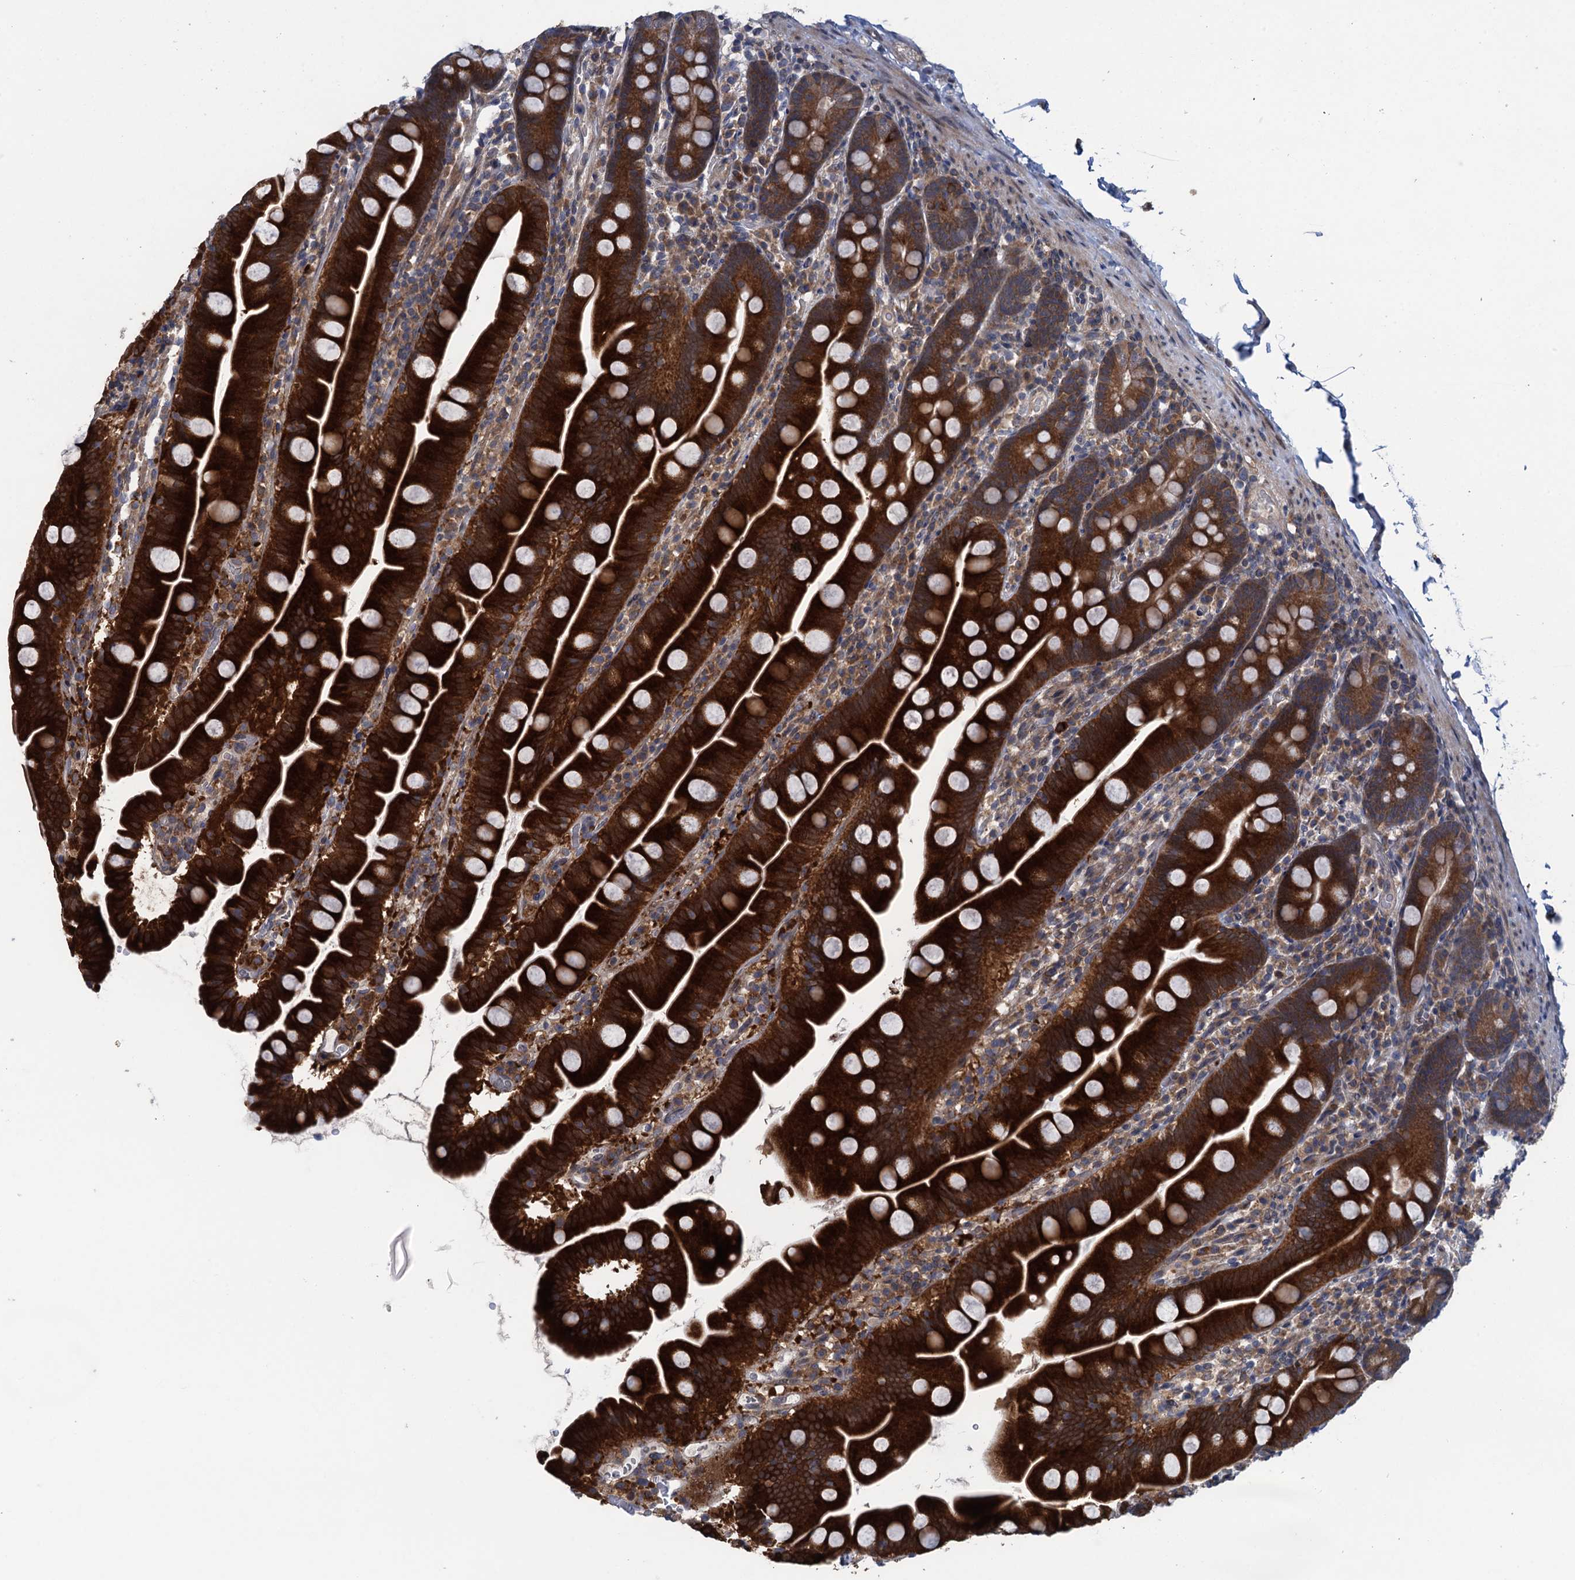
{"staining": {"intensity": "strong", "quantity": ">75%", "location": "cytoplasmic/membranous"}, "tissue": "small intestine", "cell_type": "Glandular cells", "image_type": "normal", "snomed": [{"axis": "morphology", "description": "Normal tissue, NOS"}, {"axis": "topography", "description": "Small intestine"}], "caption": "Normal small intestine shows strong cytoplasmic/membranous expression in approximately >75% of glandular cells, visualized by immunohistochemistry.", "gene": "CNTN5", "patient": {"sex": "female", "age": 68}}